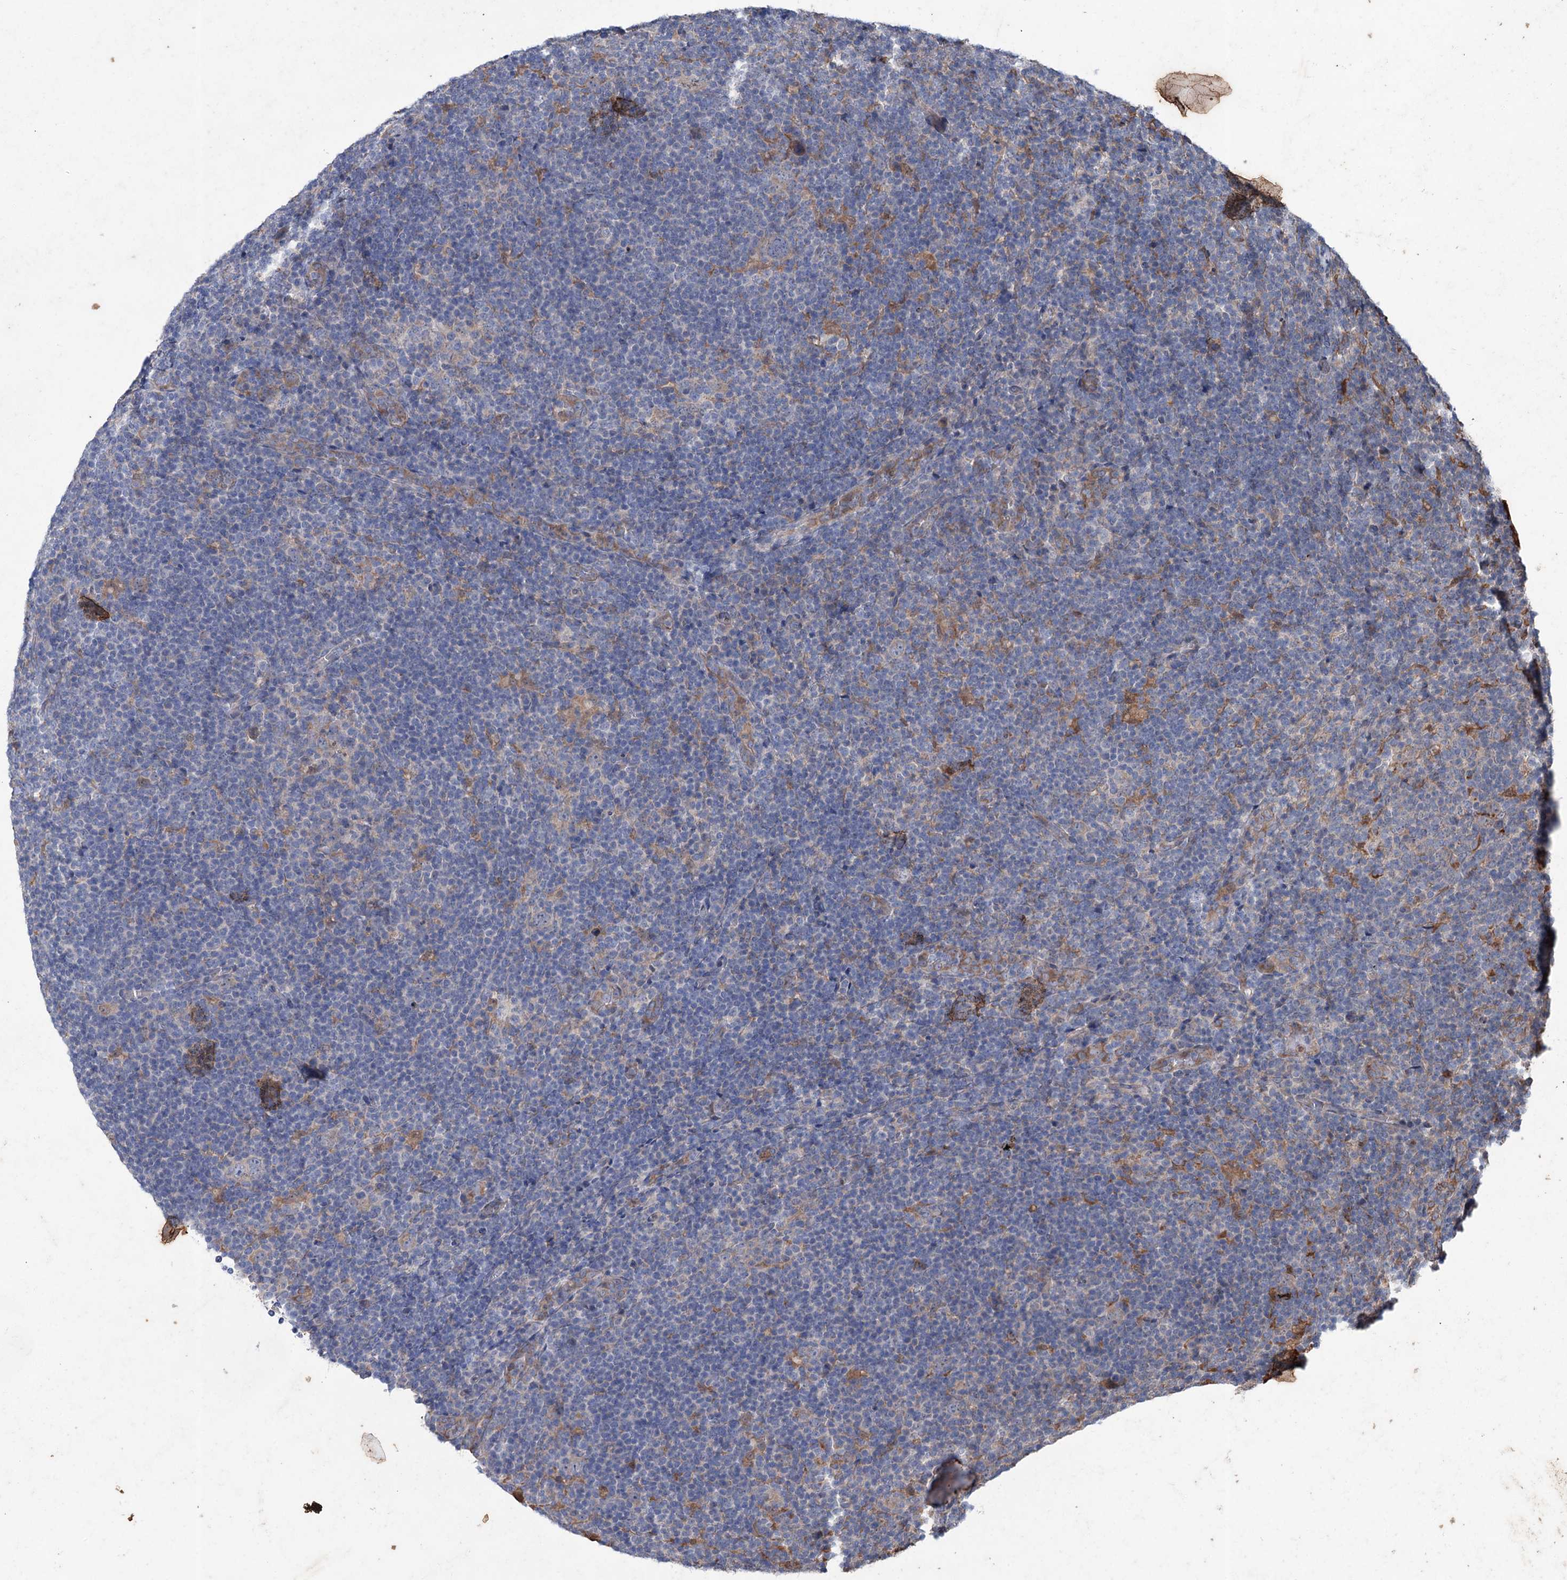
{"staining": {"intensity": "negative", "quantity": "none", "location": "none"}, "tissue": "lymphoma", "cell_type": "Tumor cells", "image_type": "cancer", "snomed": [{"axis": "morphology", "description": "Hodgkin's disease, NOS"}, {"axis": "topography", "description": "Lymph node"}], "caption": "Tumor cells are negative for brown protein staining in Hodgkin's disease.", "gene": "PTPN3", "patient": {"sex": "female", "age": 57}}